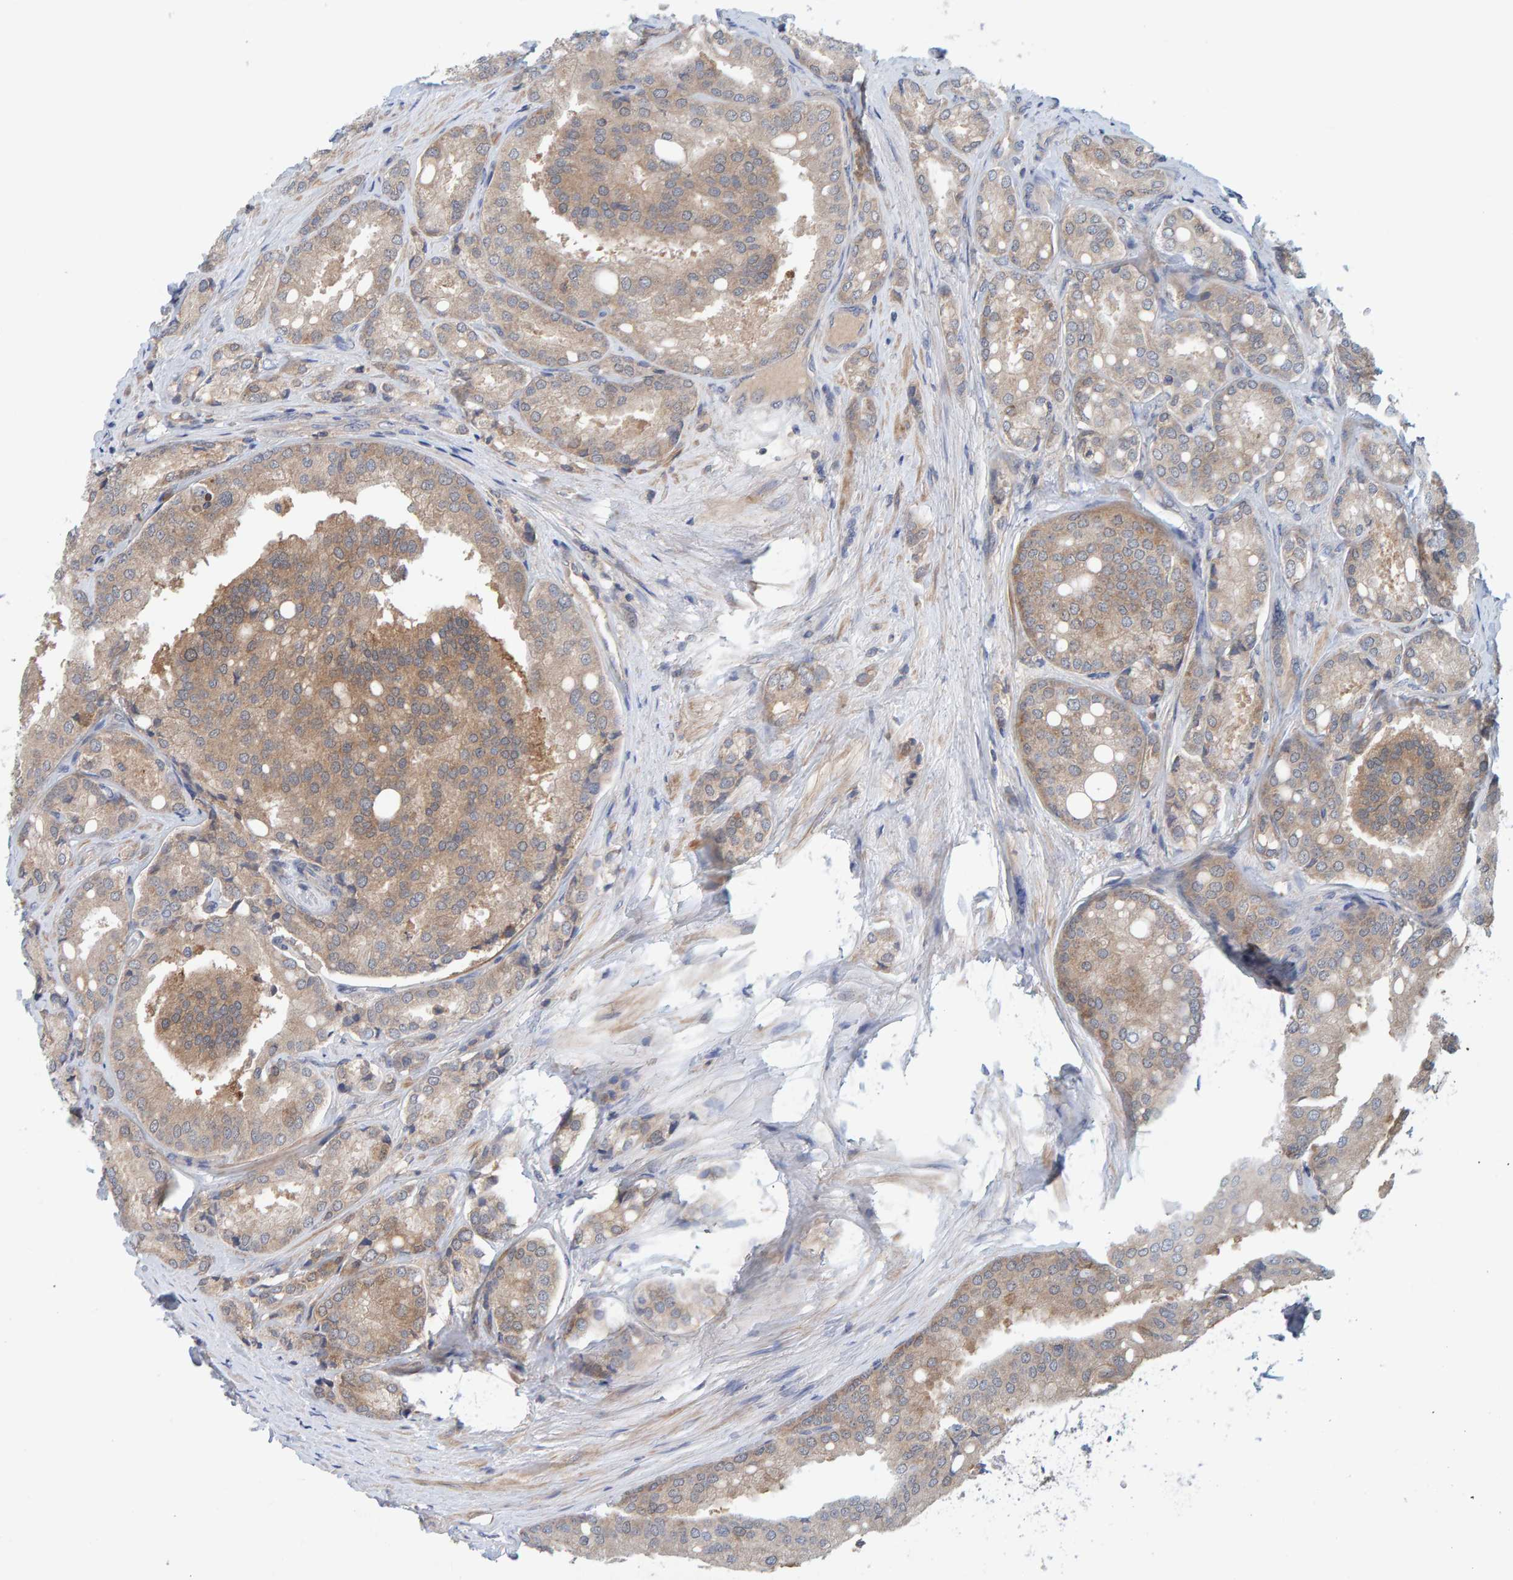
{"staining": {"intensity": "moderate", "quantity": ">75%", "location": "cytoplasmic/membranous"}, "tissue": "prostate cancer", "cell_type": "Tumor cells", "image_type": "cancer", "snomed": [{"axis": "morphology", "description": "Adenocarcinoma, High grade"}, {"axis": "topography", "description": "Prostate"}], "caption": "This photomicrograph demonstrates IHC staining of human prostate cancer, with medium moderate cytoplasmic/membranous staining in approximately >75% of tumor cells.", "gene": "TATDN1", "patient": {"sex": "male", "age": 50}}